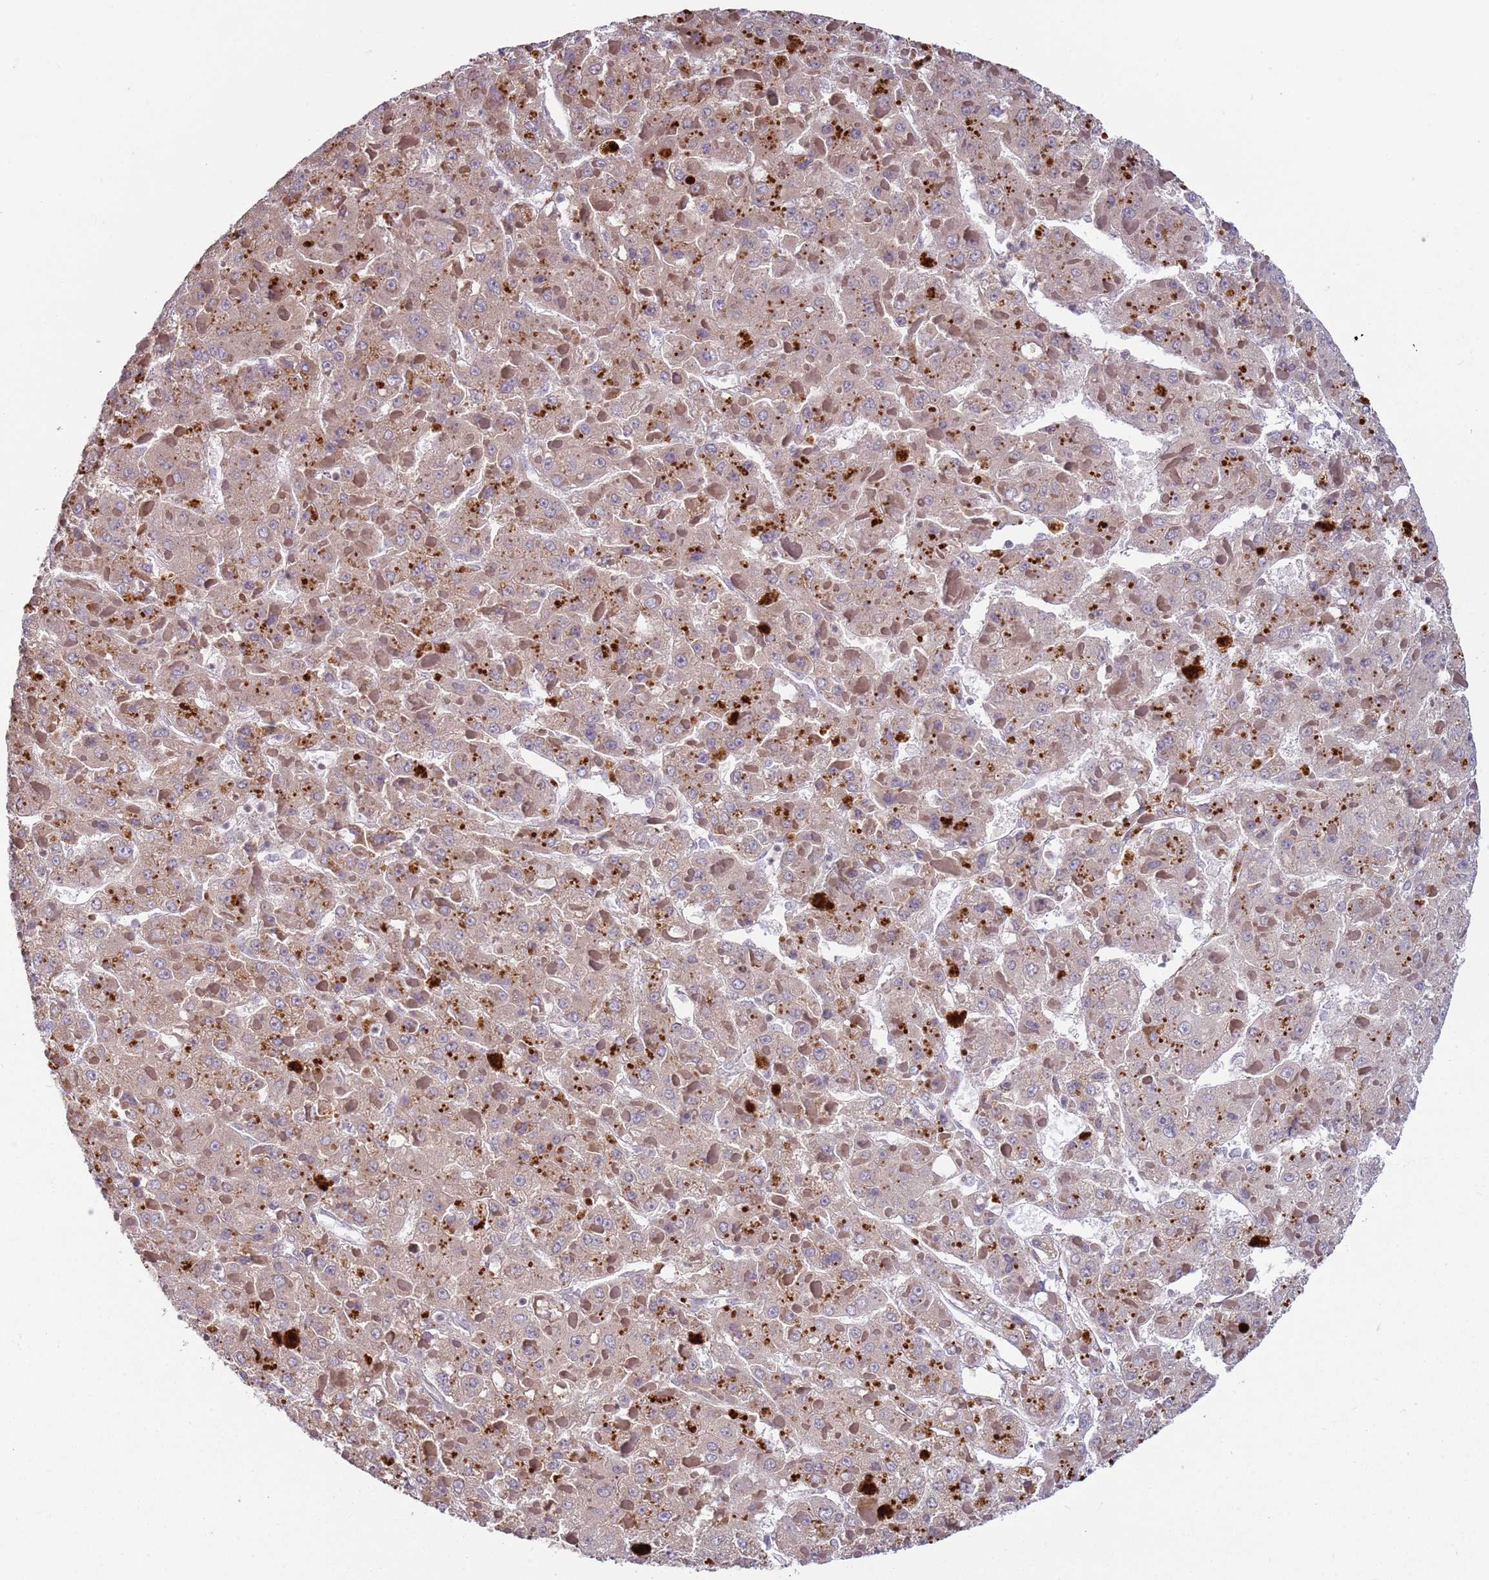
{"staining": {"intensity": "weak", "quantity": ">75%", "location": "cytoplasmic/membranous"}, "tissue": "liver cancer", "cell_type": "Tumor cells", "image_type": "cancer", "snomed": [{"axis": "morphology", "description": "Carcinoma, Hepatocellular, NOS"}, {"axis": "topography", "description": "Liver"}], "caption": "Immunohistochemistry of human liver hepatocellular carcinoma exhibits low levels of weak cytoplasmic/membranous positivity in approximately >75% of tumor cells.", "gene": "SNAPC4", "patient": {"sex": "female", "age": 73}}